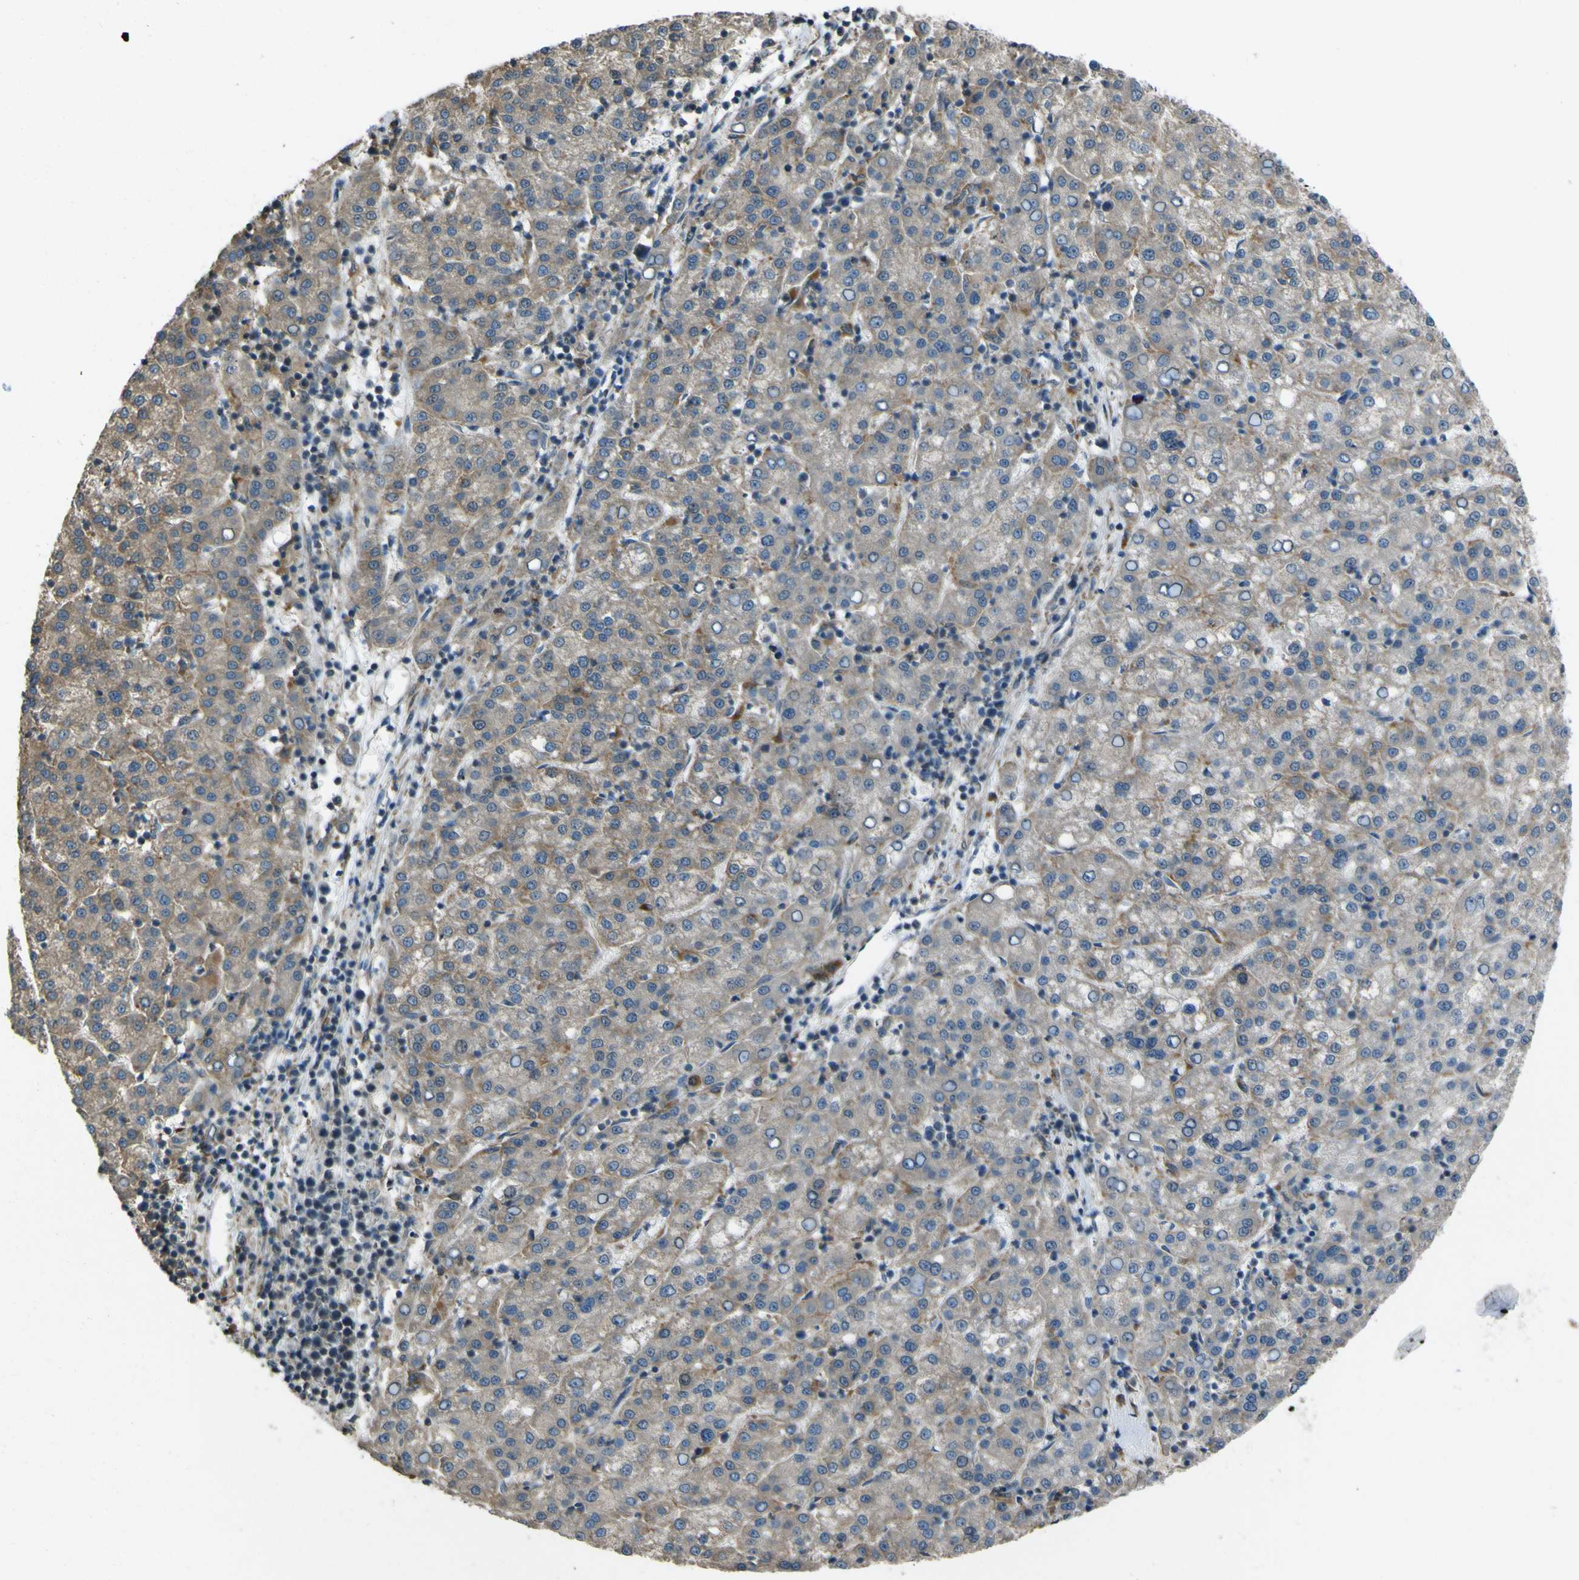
{"staining": {"intensity": "weak", "quantity": "<25%", "location": "cytoplasmic/membranous"}, "tissue": "liver cancer", "cell_type": "Tumor cells", "image_type": "cancer", "snomed": [{"axis": "morphology", "description": "Carcinoma, Hepatocellular, NOS"}, {"axis": "topography", "description": "Liver"}], "caption": "Liver cancer (hepatocellular carcinoma) stained for a protein using IHC exhibits no positivity tumor cells.", "gene": "NAALADL2", "patient": {"sex": "female", "age": 58}}